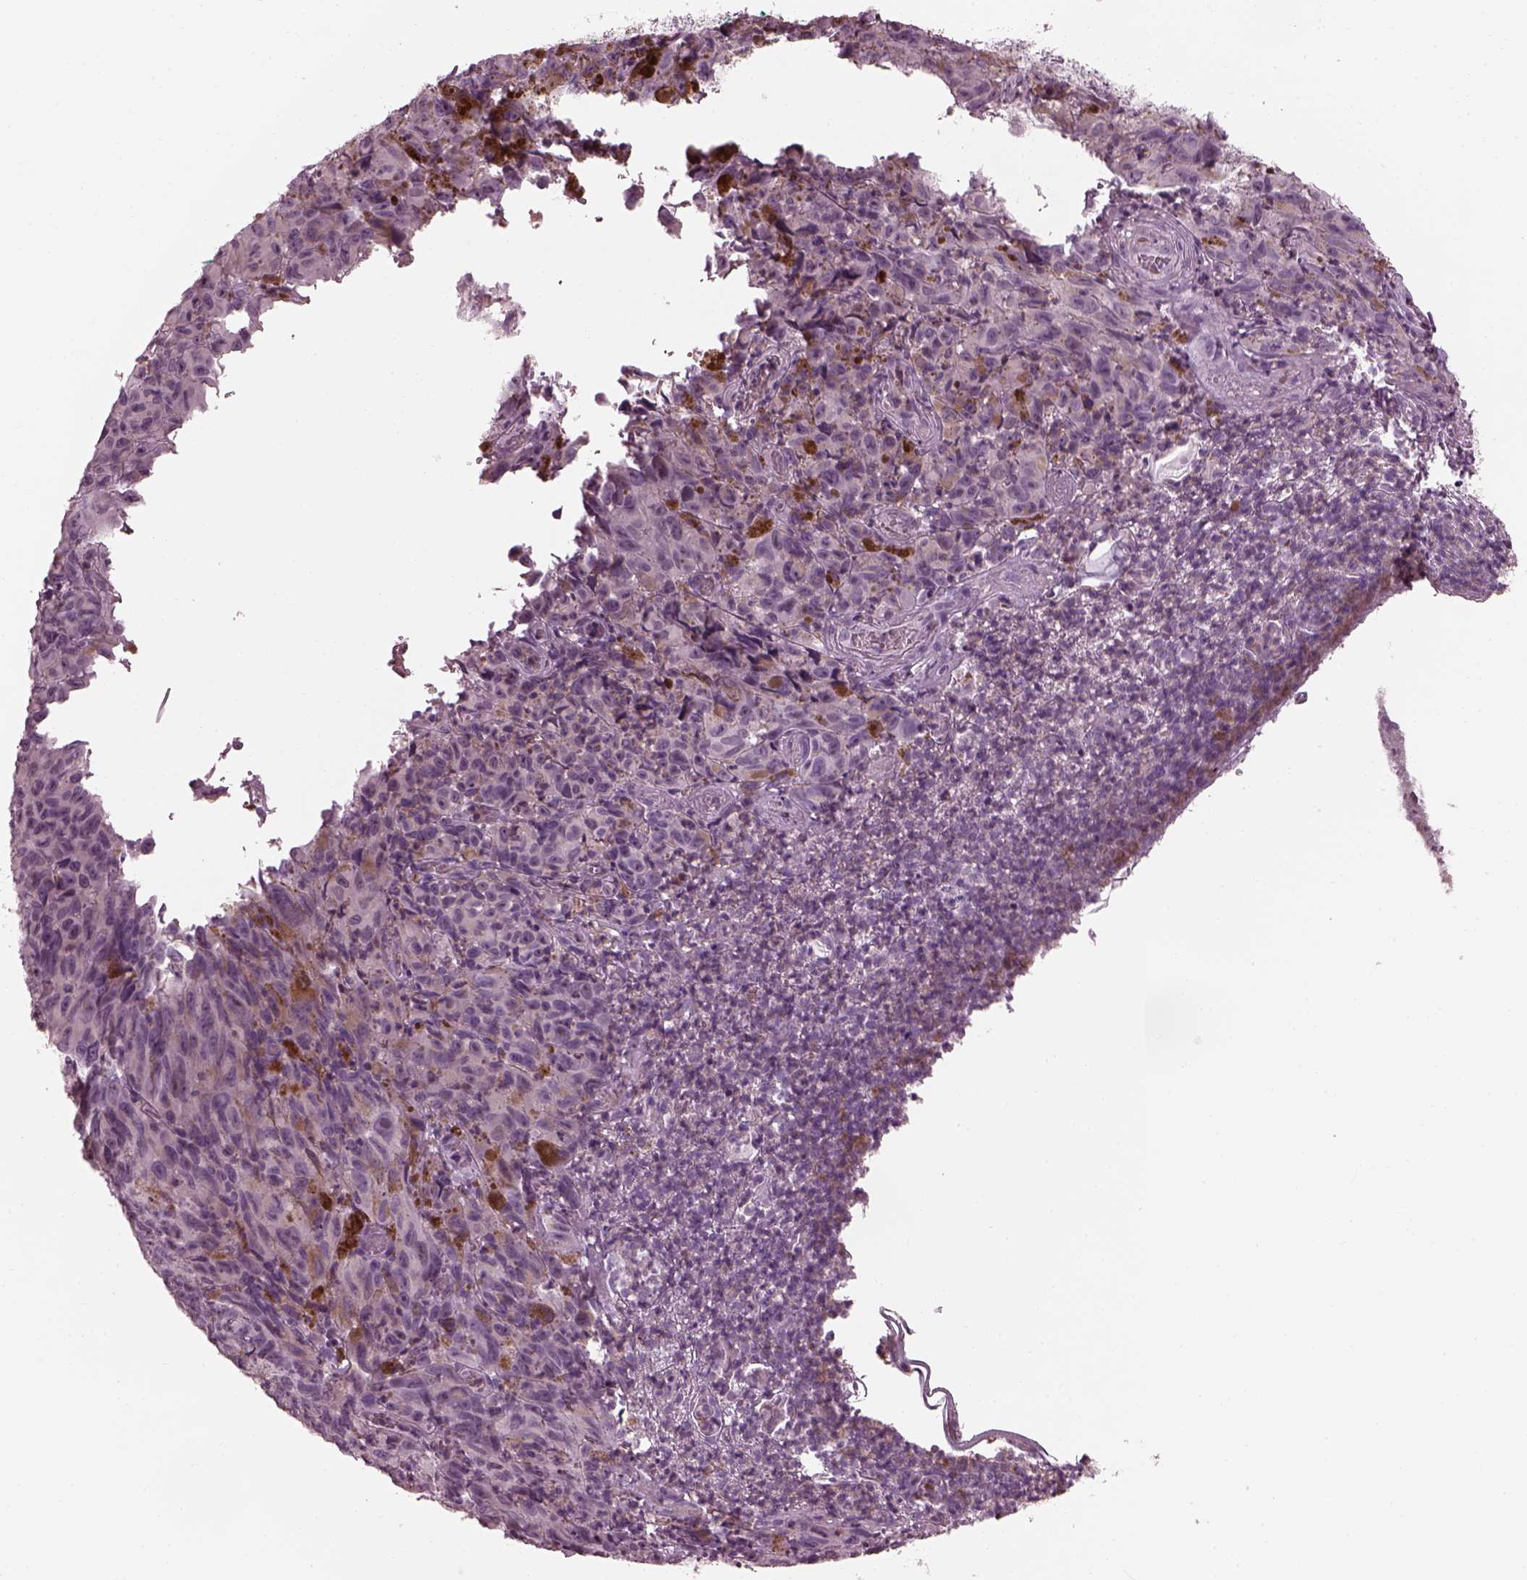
{"staining": {"intensity": "negative", "quantity": "none", "location": "none"}, "tissue": "melanoma", "cell_type": "Tumor cells", "image_type": "cancer", "snomed": [{"axis": "morphology", "description": "Malignant melanoma, NOS"}, {"axis": "topography", "description": "Vulva, labia, clitoris and Bartholin´s gland, NO"}], "caption": "Immunohistochemical staining of melanoma displays no significant staining in tumor cells. (DAB (3,3'-diaminobenzidine) immunohistochemistry, high magnification).", "gene": "BFSP1", "patient": {"sex": "female", "age": 75}}